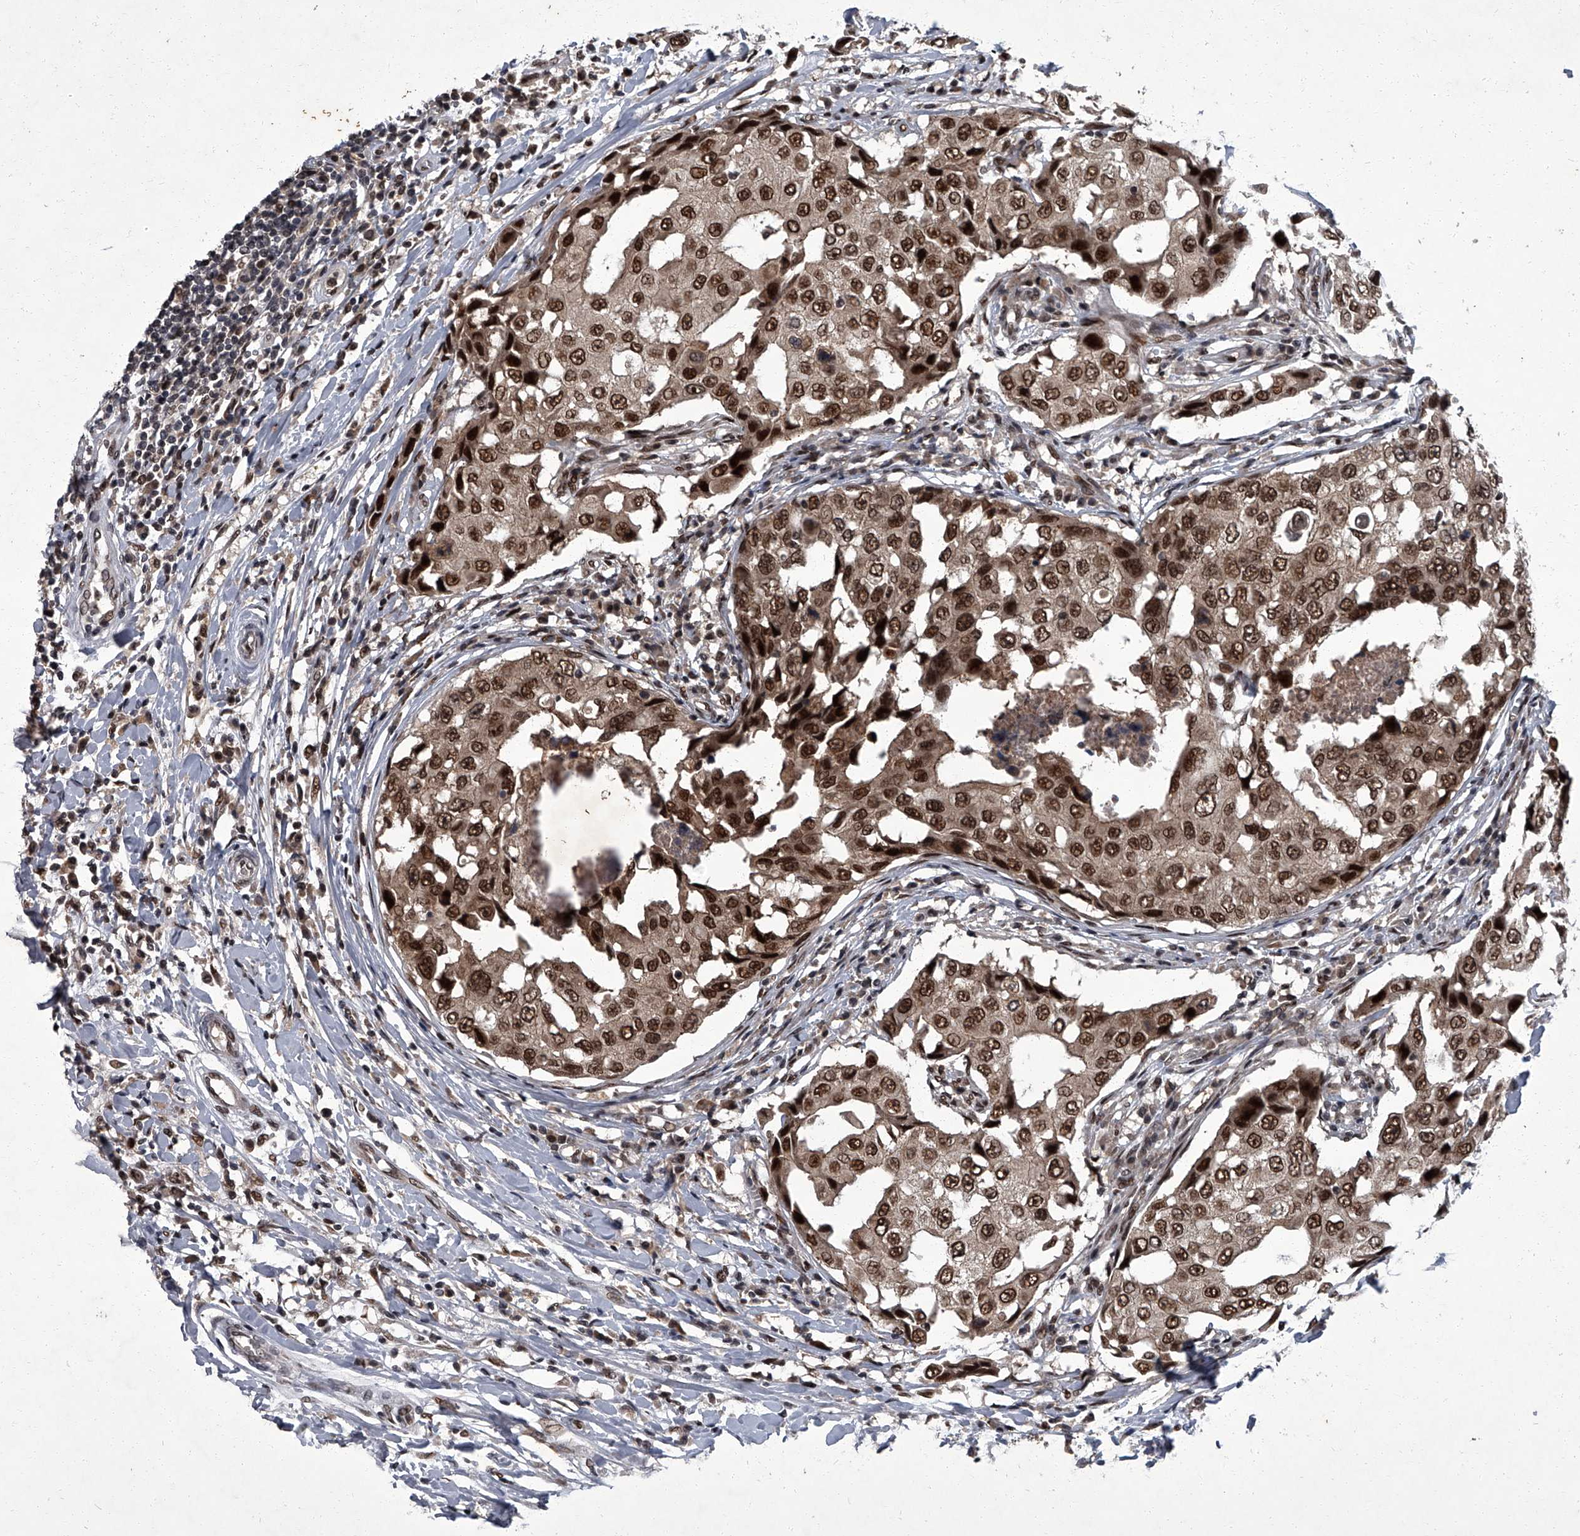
{"staining": {"intensity": "strong", "quantity": ">75%", "location": "nuclear"}, "tissue": "breast cancer", "cell_type": "Tumor cells", "image_type": "cancer", "snomed": [{"axis": "morphology", "description": "Duct carcinoma"}, {"axis": "topography", "description": "Breast"}], "caption": "Protein expression by IHC reveals strong nuclear expression in approximately >75% of tumor cells in breast cancer (invasive ductal carcinoma). Ihc stains the protein of interest in brown and the nuclei are stained blue.", "gene": "ZNF518B", "patient": {"sex": "female", "age": 27}}